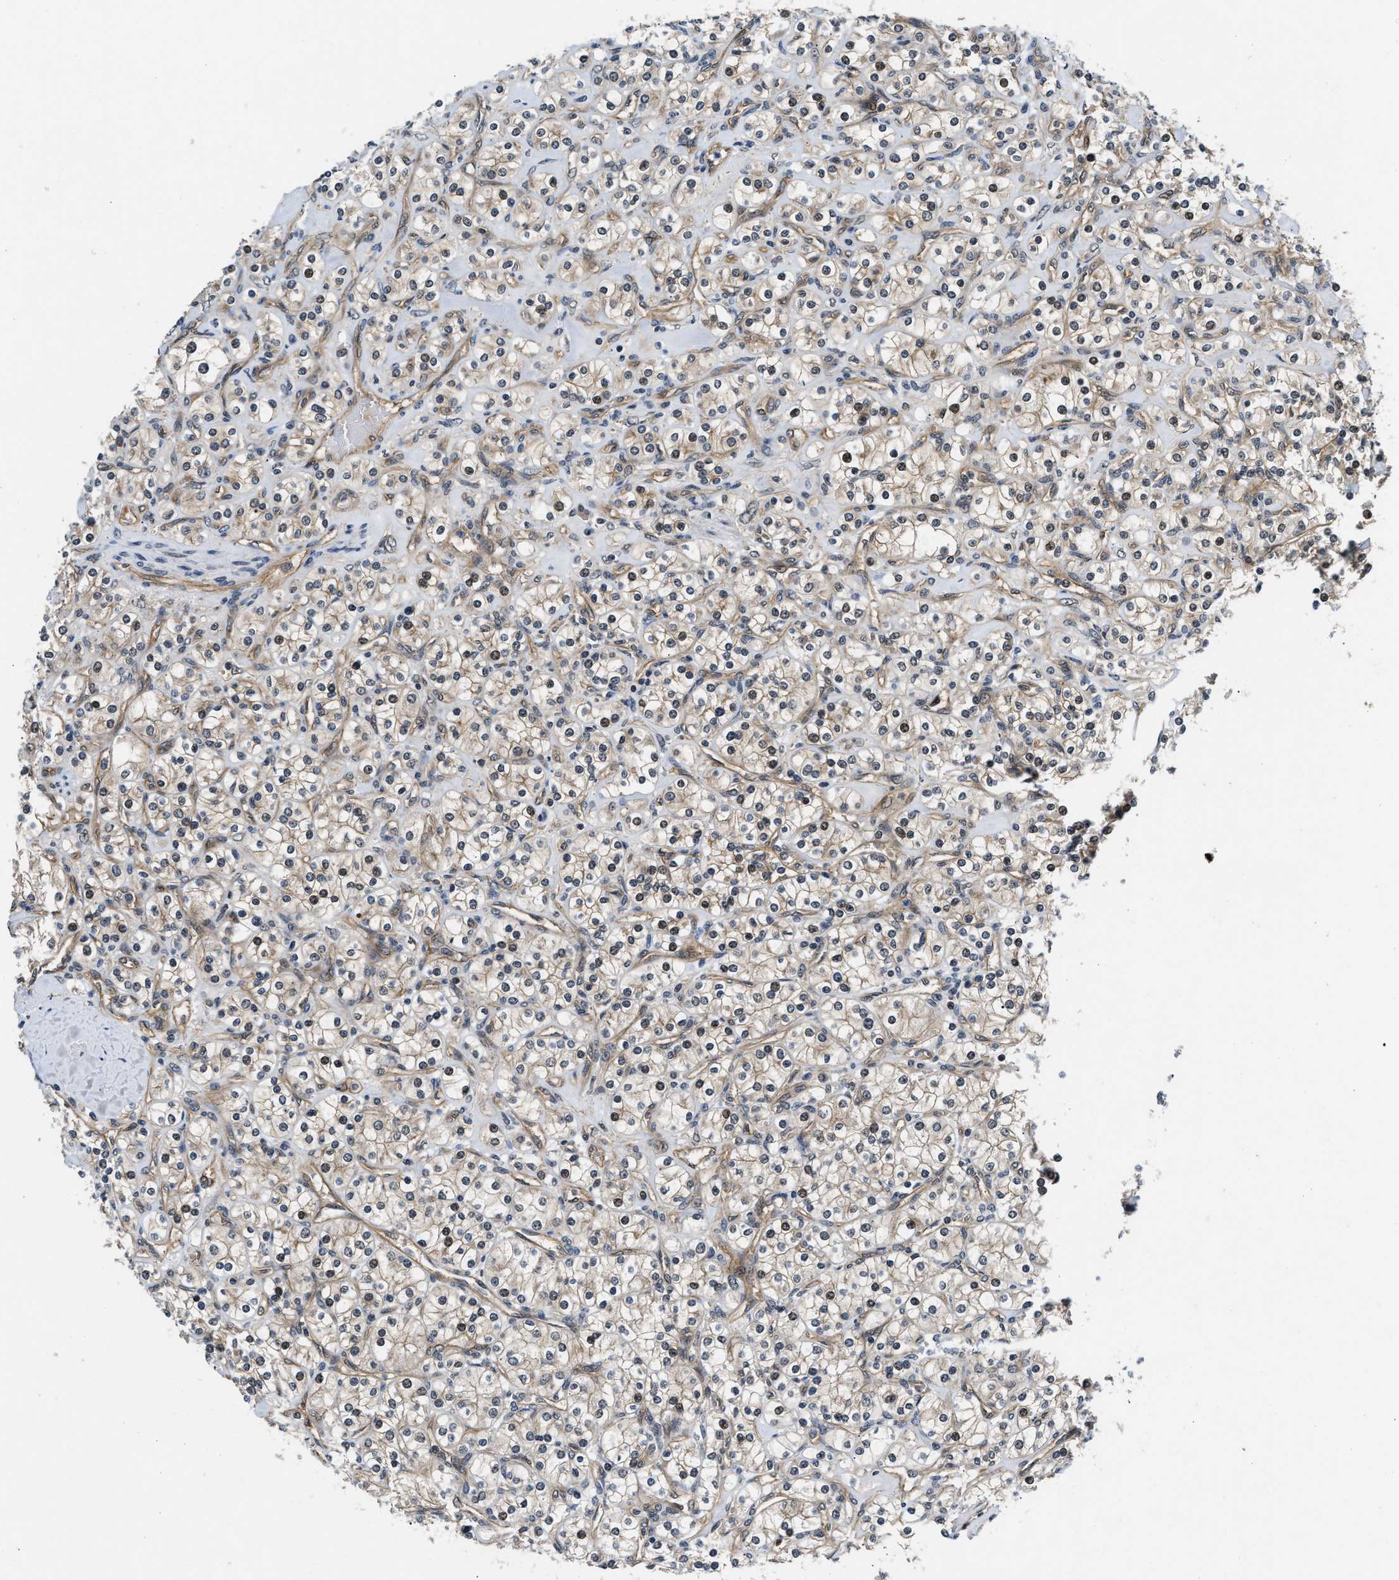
{"staining": {"intensity": "weak", "quantity": "<25%", "location": "cytoplasmic/membranous"}, "tissue": "renal cancer", "cell_type": "Tumor cells", "image_type": "cancer", "snomed": [{"axis": "morphology", "description": "Adenocarcinoma, NOS"}, {"axis": "topography", "description": "Kidney"}], "caption": "An immunohistochemistry (IHC) image of renal cancer is shown. There is no staining in tumor cells of renal cancer.", "gene": "COPS2", "patient": {"sex": "male", "age": 77}}